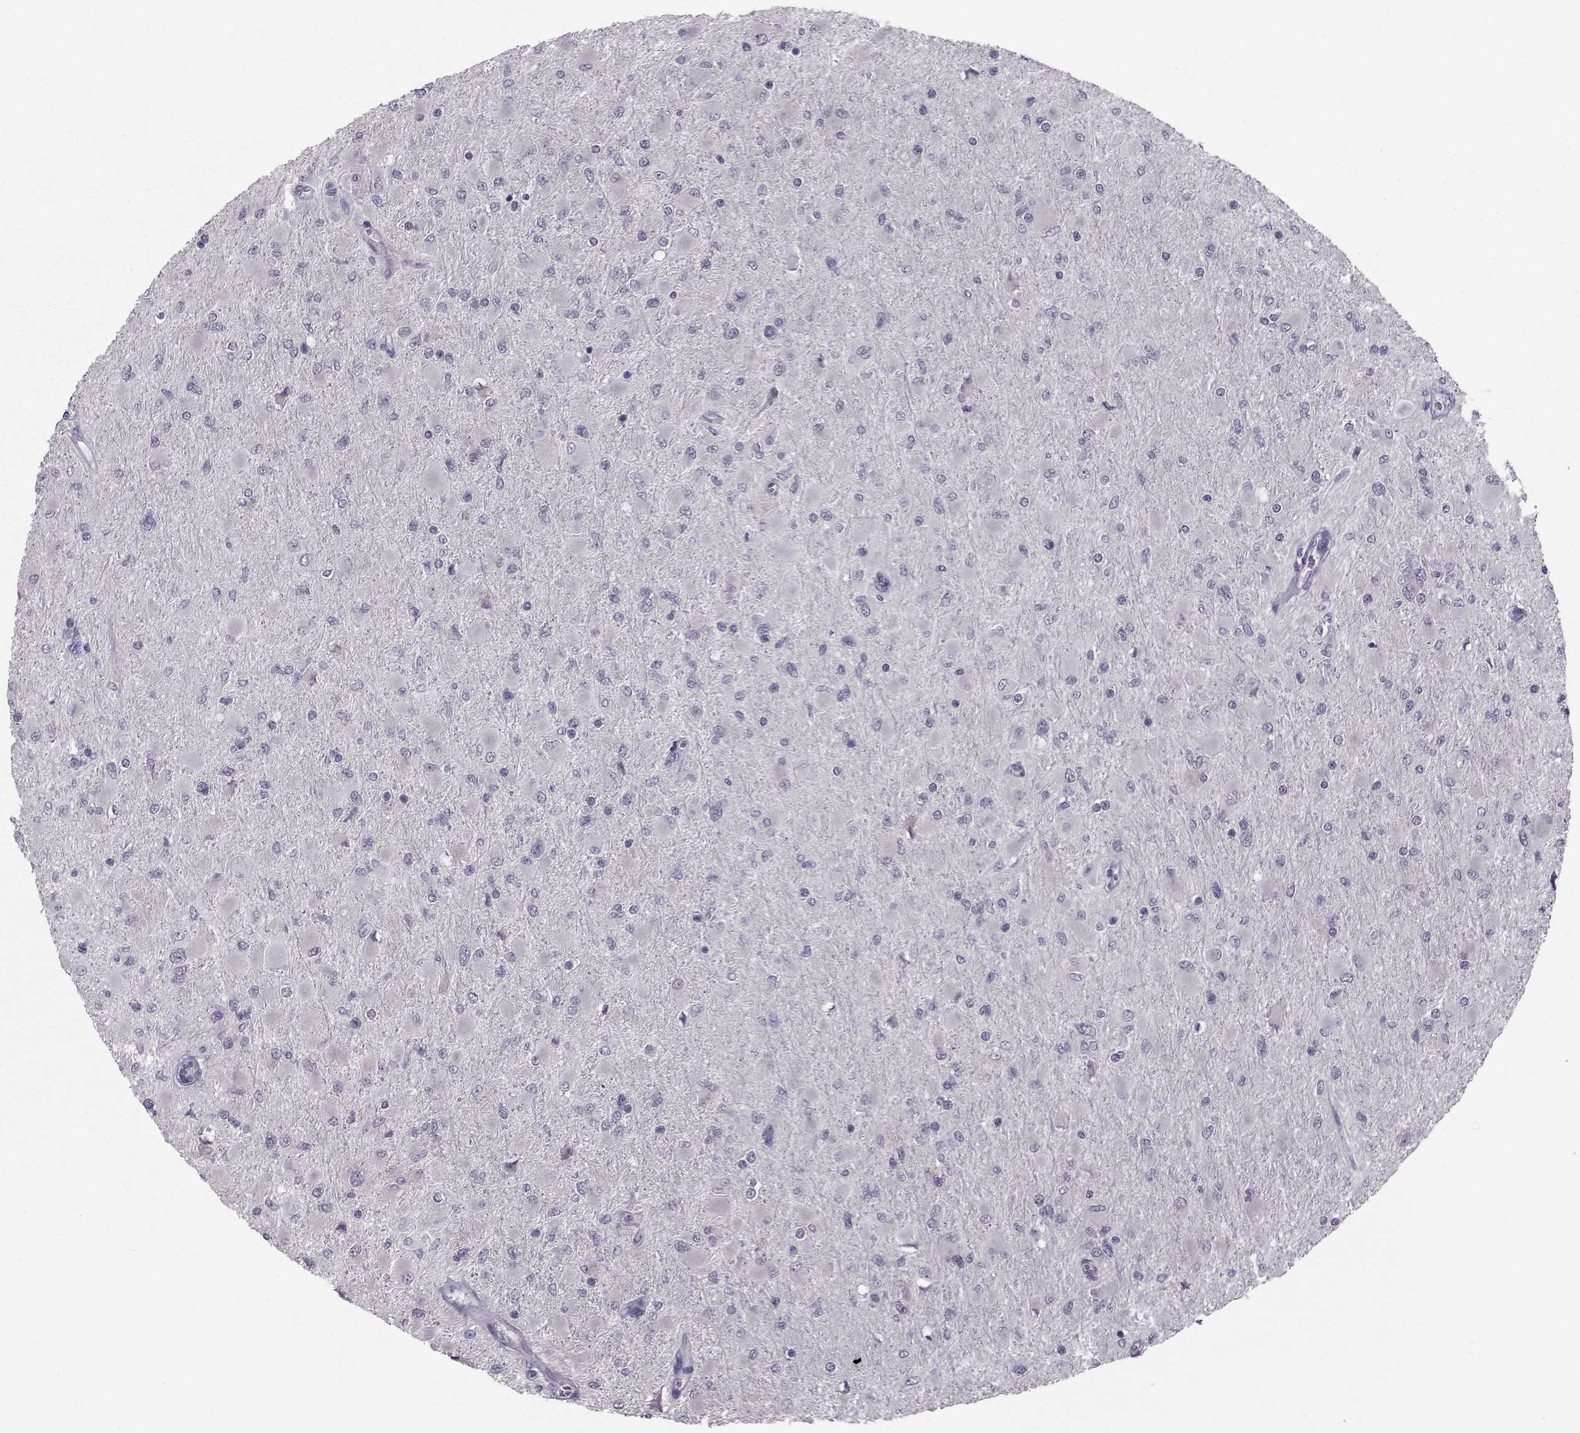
{"staining": {"intensity": "negative", "quantity": "none", "location": "none"}, "tissue": "glioma", "cell_type": "Tumor cells", "image_type": "cancer", "snomed": [{"axis": "morphology", "description": "Glioma, malignant, High grade"}, {"axis": "topography", "description": "Cerebral cortex"}], "caption": "An immunohistochemistry (IHC) micrograph of glioma is shown. There is no staining in tumor cells of glioma.", "gene": "ASRGL1", "patient": {"sex": "female", "age": 36}}